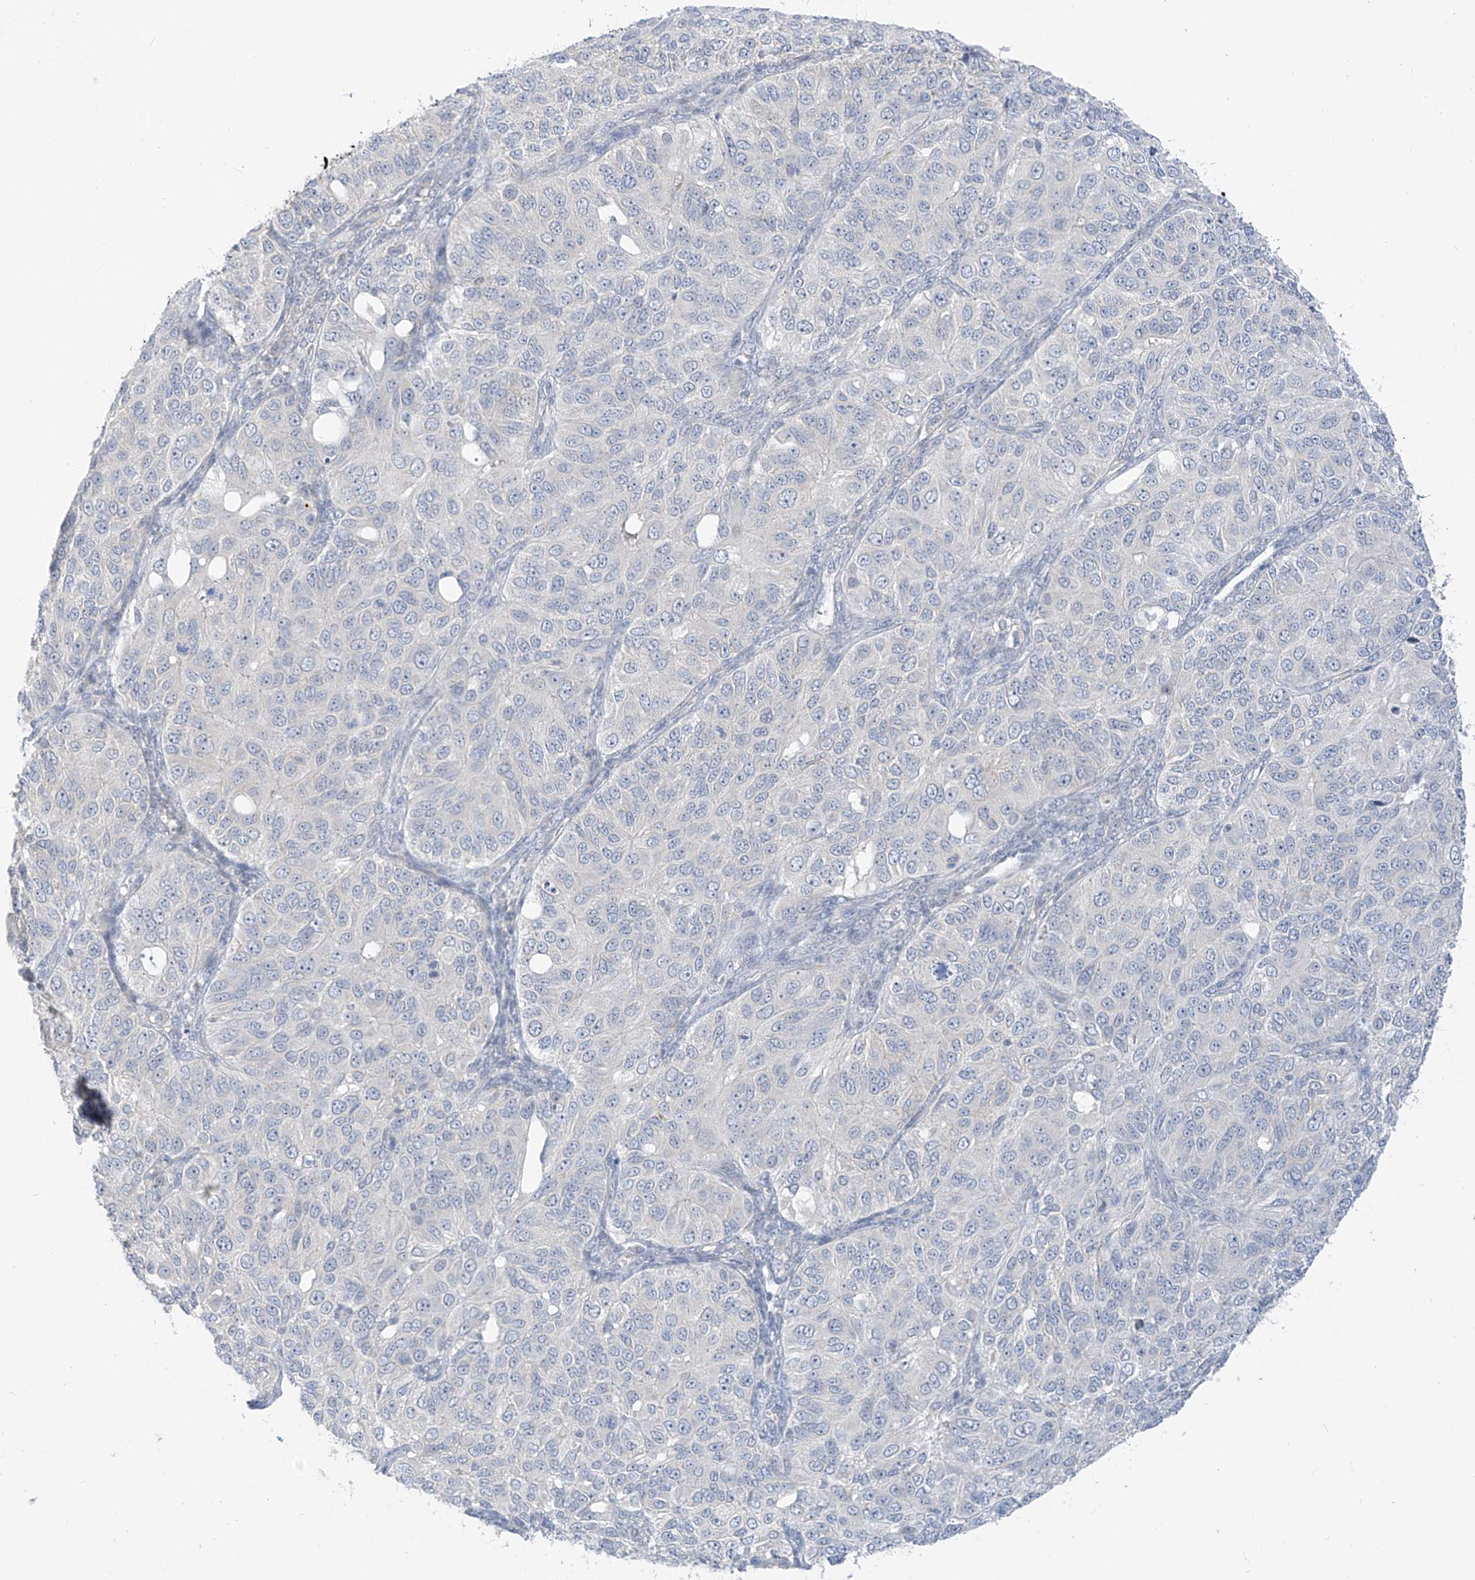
{"staining": {"intensity": "negative", "quantity": "none", "location": "none"}, "tissue": "ovarian cancer", "cell_type": "Tumor cells", "image_type": "cancer", "snomed": [{"axis": "morphology", "description": "Carcinoma, endometroid"}, {"axis": "topography", "description": "Ovary"}], "caption": "An immunohistochemistry photomicrograph of ovarian cancer (endometroid carcinoma) is shown. There is no staining in tumor cells of ovarian cancer (endometroid carcinoma). Brightfield microscopy of immunohistochemistry stained with DAB (brown) and hematoxylin (blue), captured at high magnification.", "gene": "C2orf42", "patient": {"sex": "female", "age": 51}}